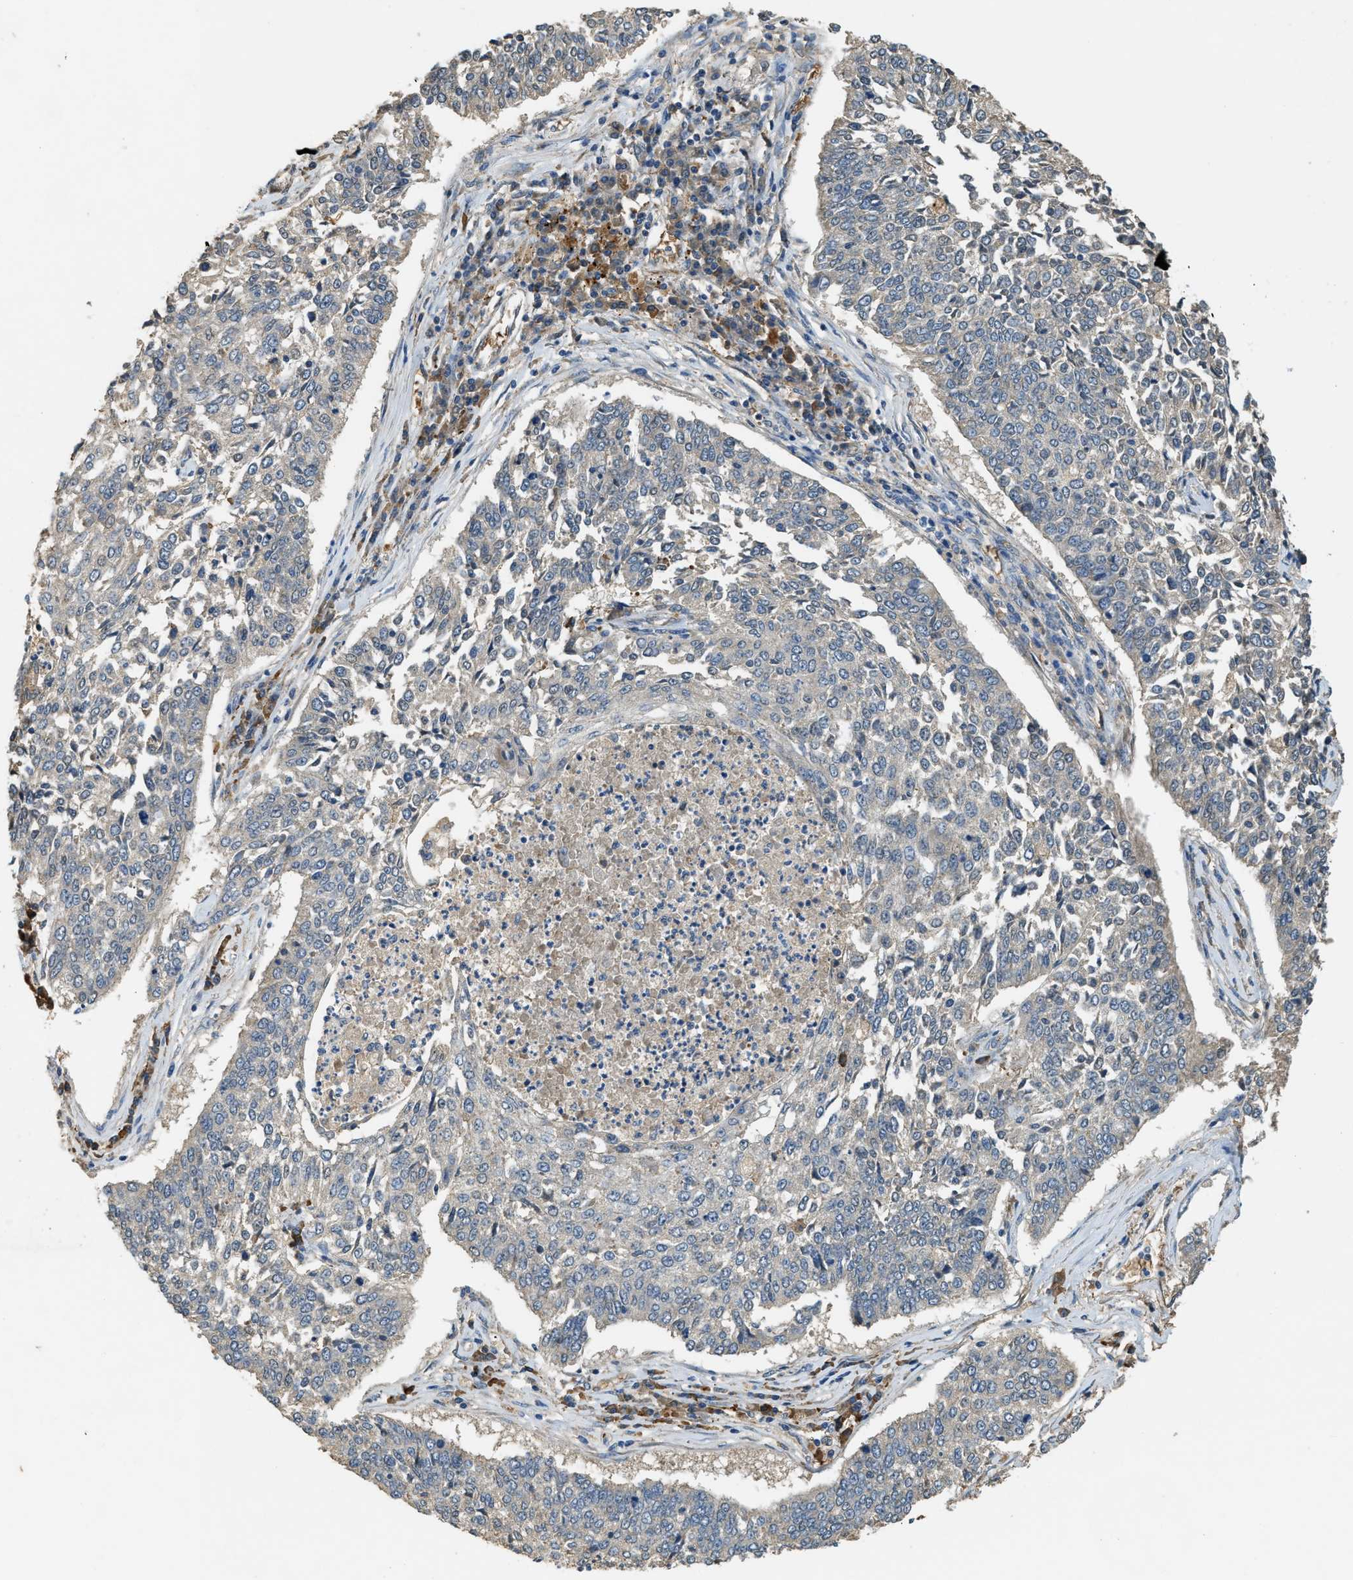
{"staining": {"intensity": "negative", "quantity": "none", "location": "none"}, "tissue": "lung cancer", "cell_type": "Tumor cells", "image_type": "cancer", "snomed": [{"axis": "morphology", "description": "Normal tissue, NOS"}, {"axis": "morphology", "description": "Squamous cell carcinoma, NOS"}, {"axis": "topography", "description": "Cartilage tissue"}, {"axis": "topography", "description": "Bronchus"}, {"axis": "topography", "description": "Lung"}], "caption": "An immunohistochemistry histopathology image of lung cancer is shown. There is no staining in tumor cells of lung cancer.", "gene": "CFLAR", "patient": {"sex": "female", "age": 49}}